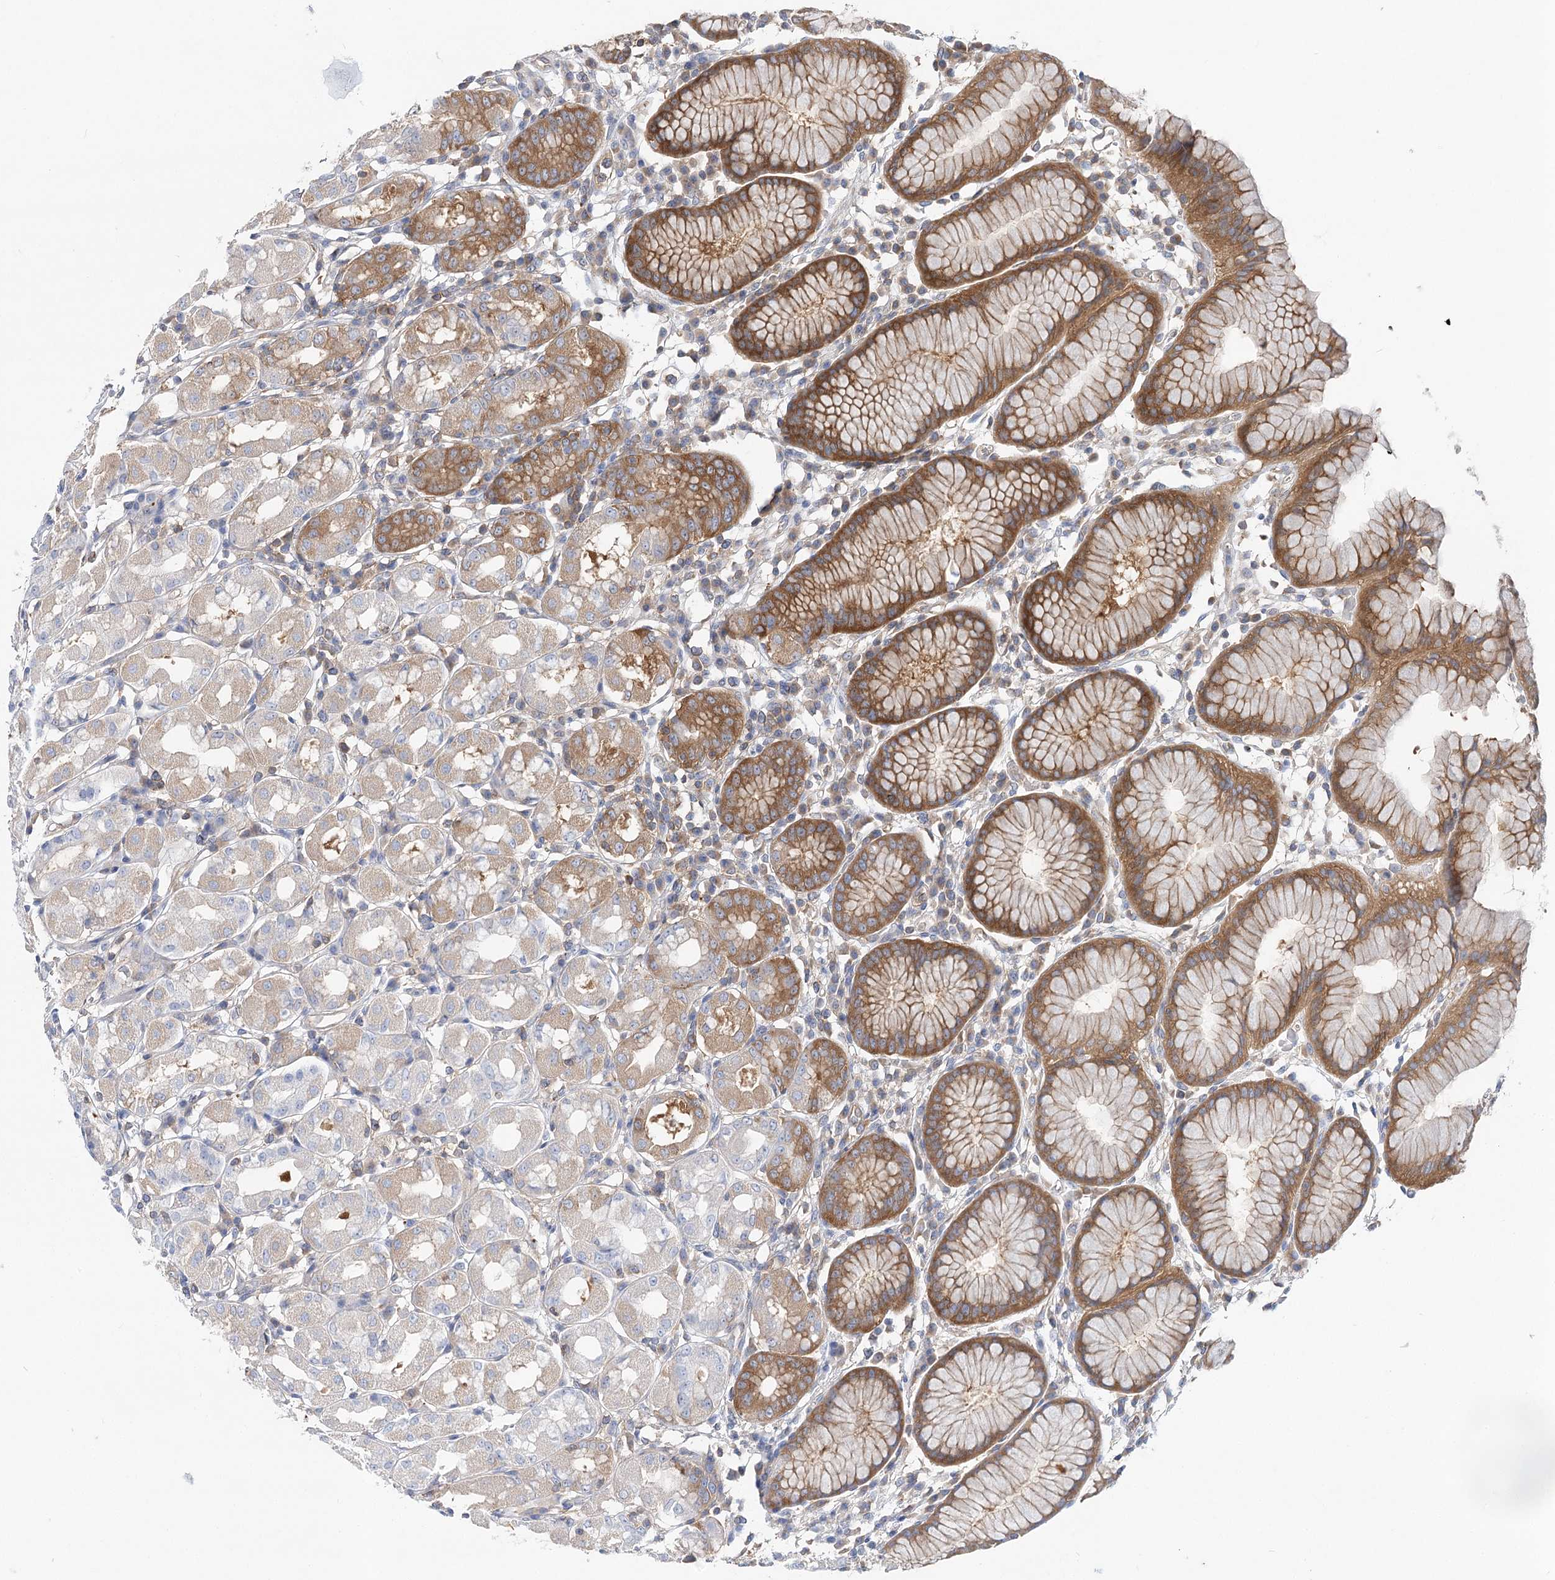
{"staining": {"intensity": "moderate", "quantity": "25%-75%", "location": "cytoplasmic/membranous"}, "tissue": "stomach", "cell_type": "Glandular cells", "image_type": "normal", "snomed": [{"axis": "morphology", "description": "Normal tissue, NOS"}, {"axis": "topography", "description": "Stomach"}, {"axis": "topography", "description": "Stomach, lower"}], "caption": "Brown immunohistochemical staining in benign human stomach displays moderate cytoplasmic/membranous staining in approximately 25%-75% of glandular cells.", "gene": "ABRAXAS2", "patient": {"sex": "female", "age": 56}}